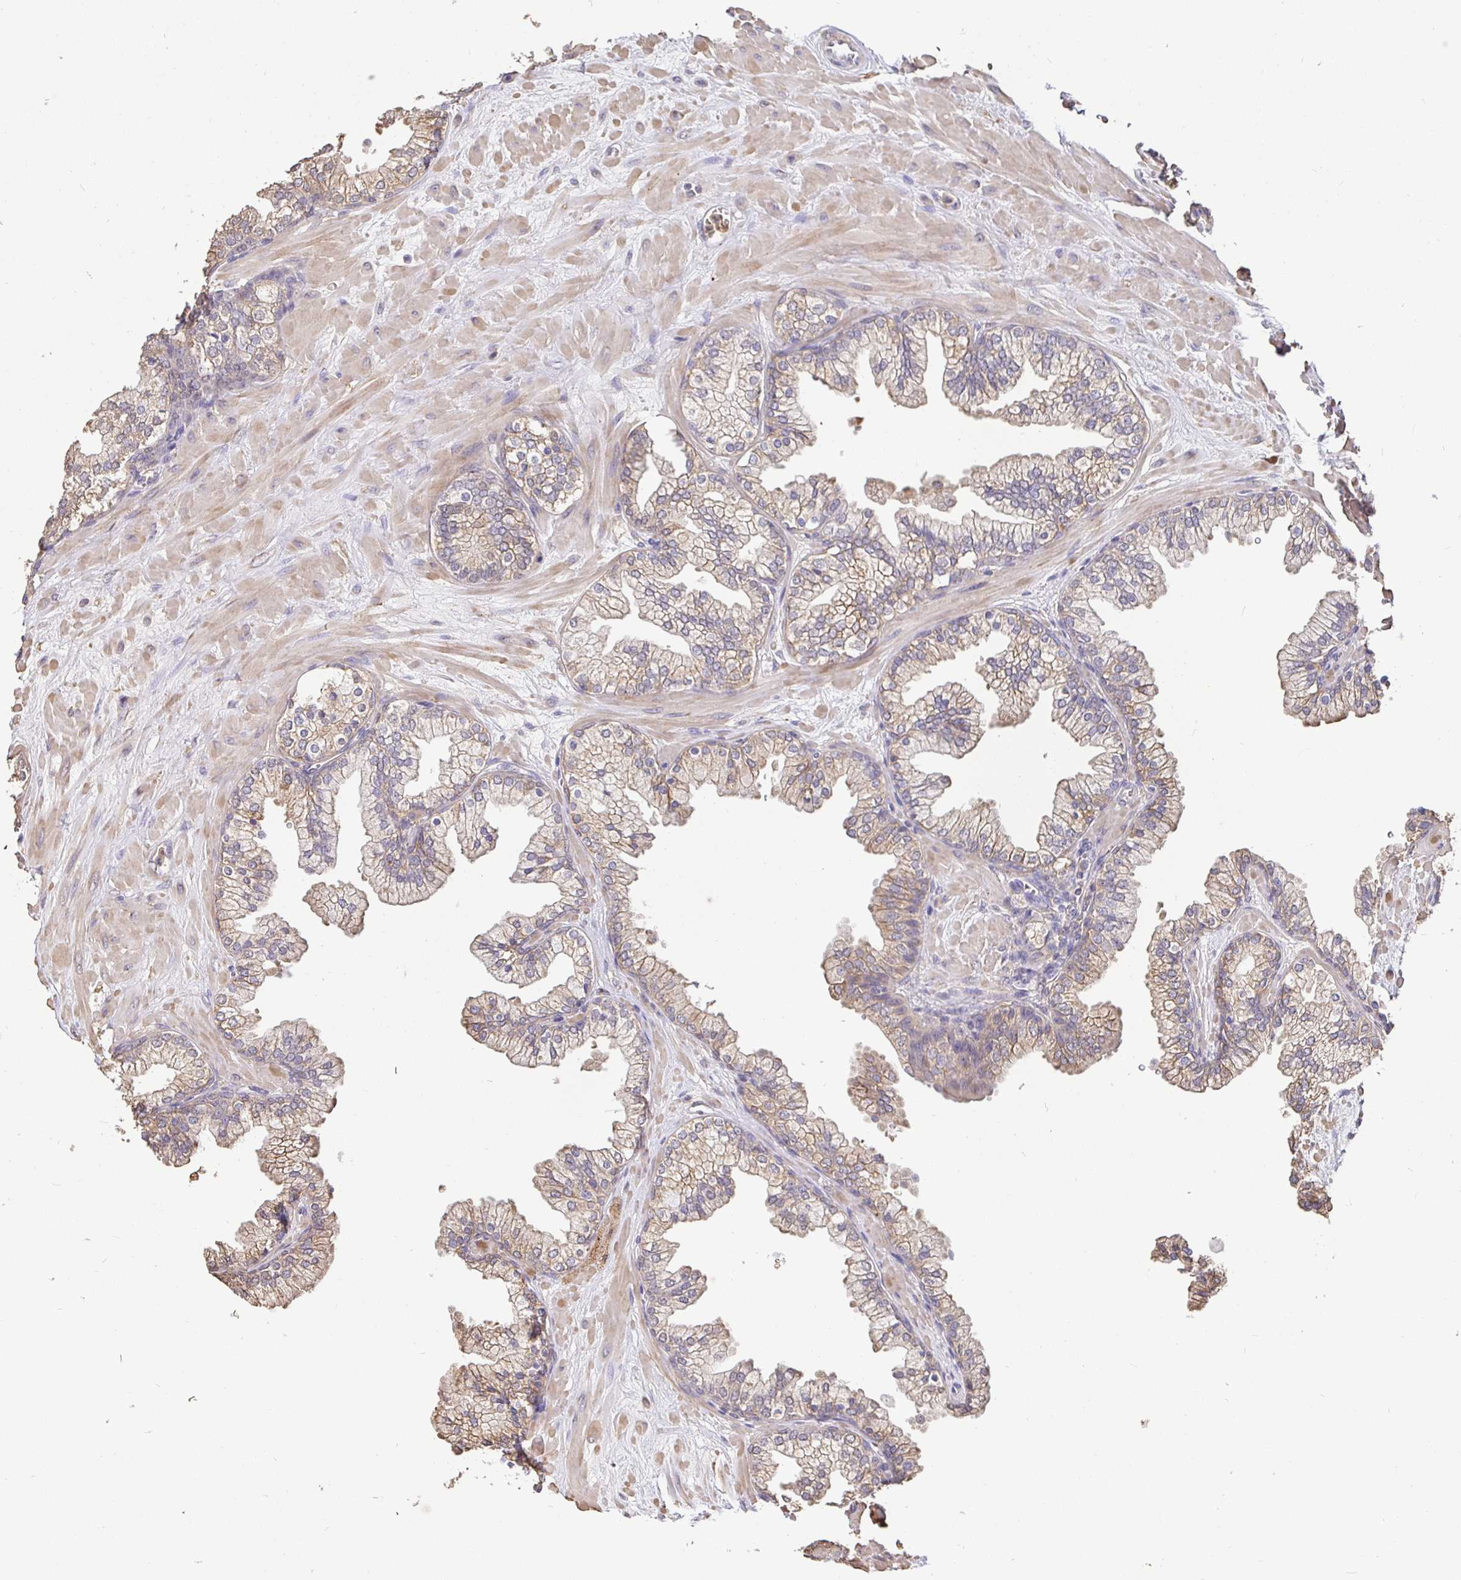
{"staining": {"intensity": "weak", "quantity": ">75%", "location": "cytoplasmic/membranous"}, "tissue": "prostate", "cell_type": "Glandular cells", "image_type": "normal", "snomed": [{"axis": "morphology", "description": "Normal tissue, NOS"}, {"axis": "topography", "description": "Prostate"}, {"axis": "topography", "description": "Peripheral nerve tissue"}], "caption": "Prostate was stained to show a protein in brown. There is low levels of weak cytoplasmic/membranous expression in about >75% of glandular cells. (brown staining indicates protein expression, while blue staining denotes nuclei).", "gene": "MAPK8IP3", "patient": {"sex": "male", "age": 61}}